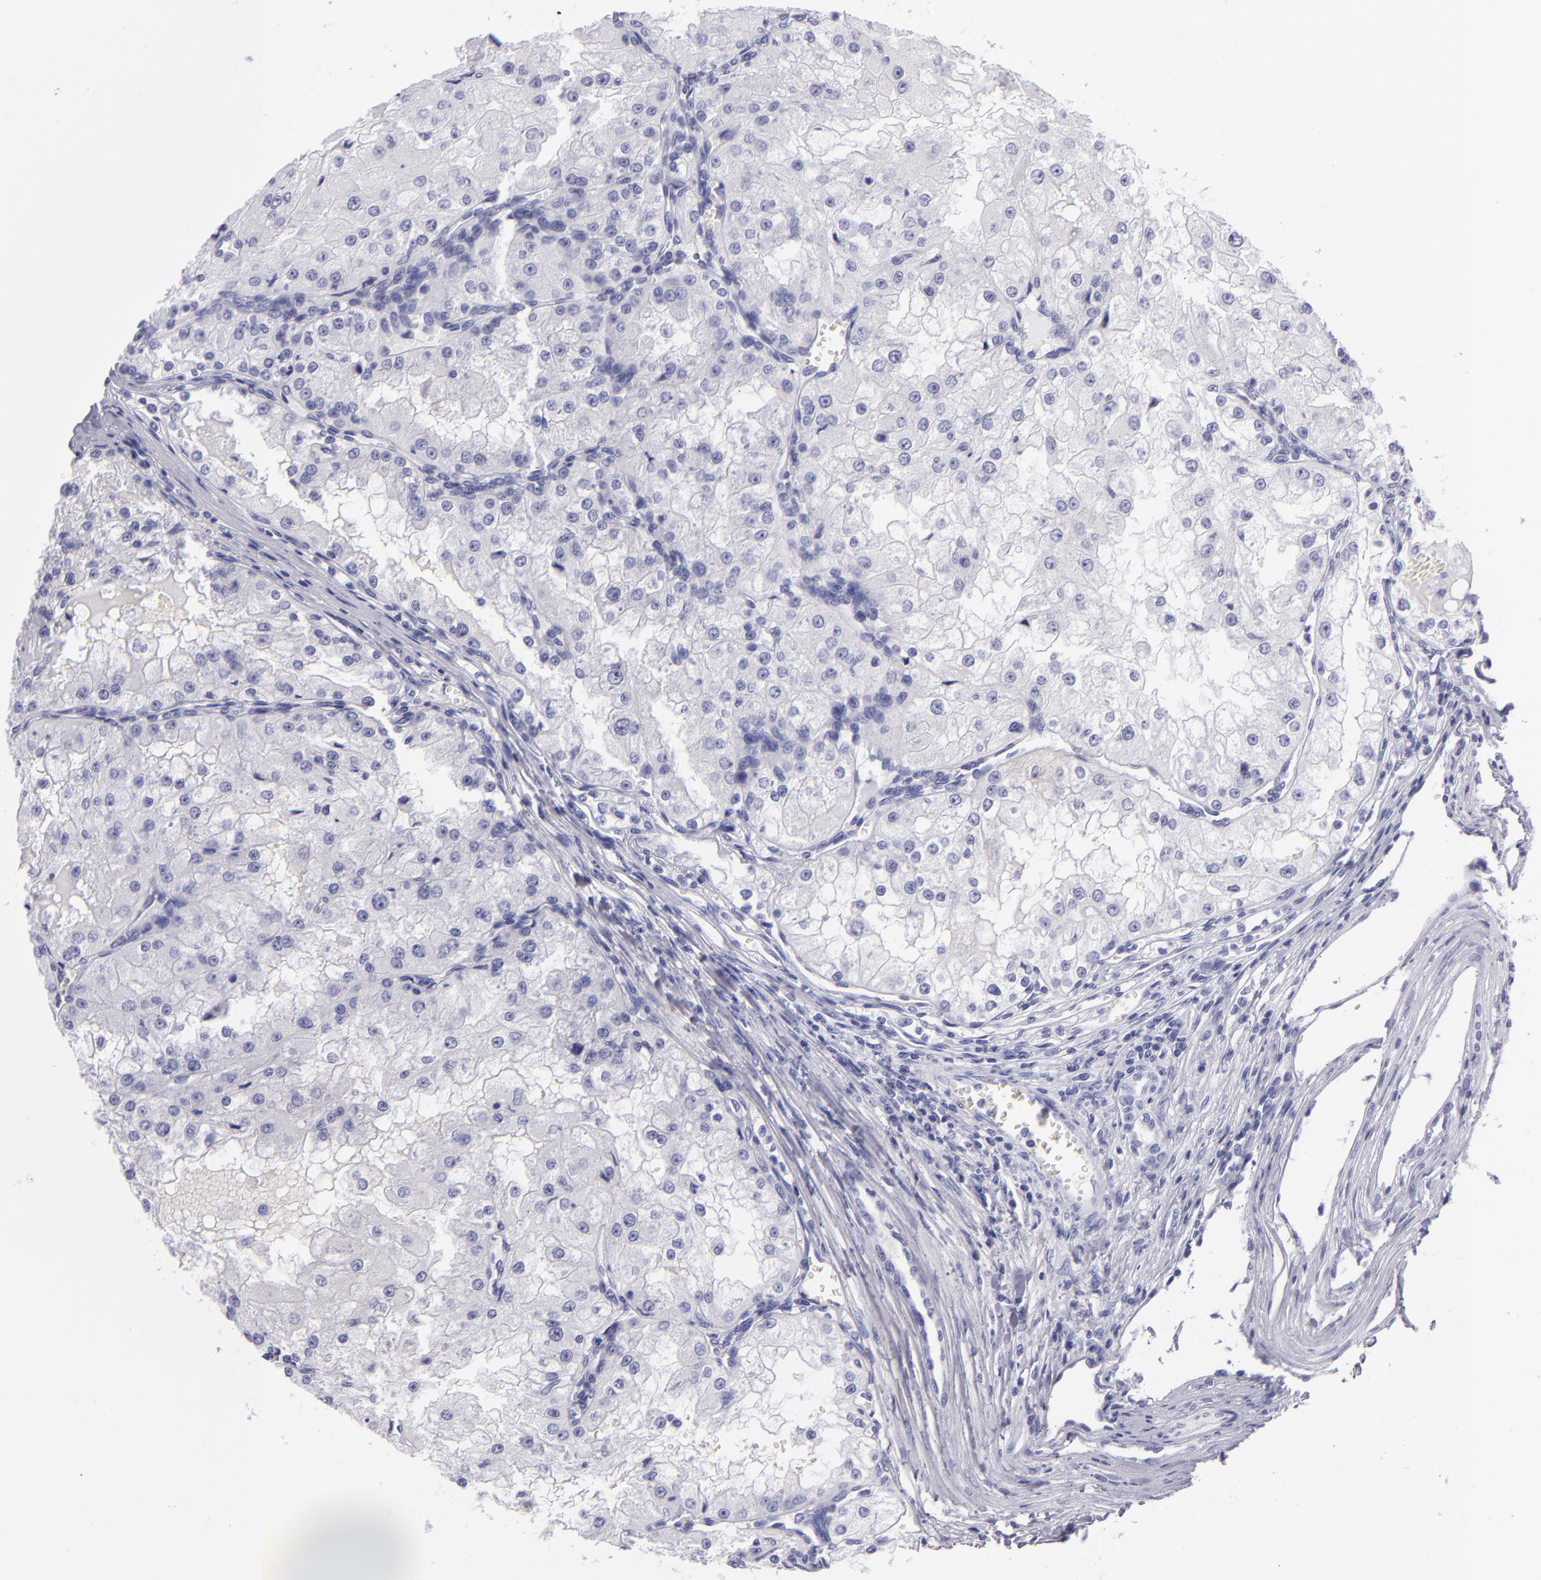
{"staining": {"intensity": "negative", "quantity": "none", "location": "none"}, "tissue": "renal cancer", "cell_type": "Tumor cells", "image_type": "cancer", "snomed": [{"axis": "morphology", "description": "Adenocarcinoma, NOS"}, {"axis": "topography", "description": "Kidney"}], "caption": "Tumor cells are negative for brown protein staining in renal cancer.", "gene": "PVALB", "patient": {"sex": "female", "age": 74}}